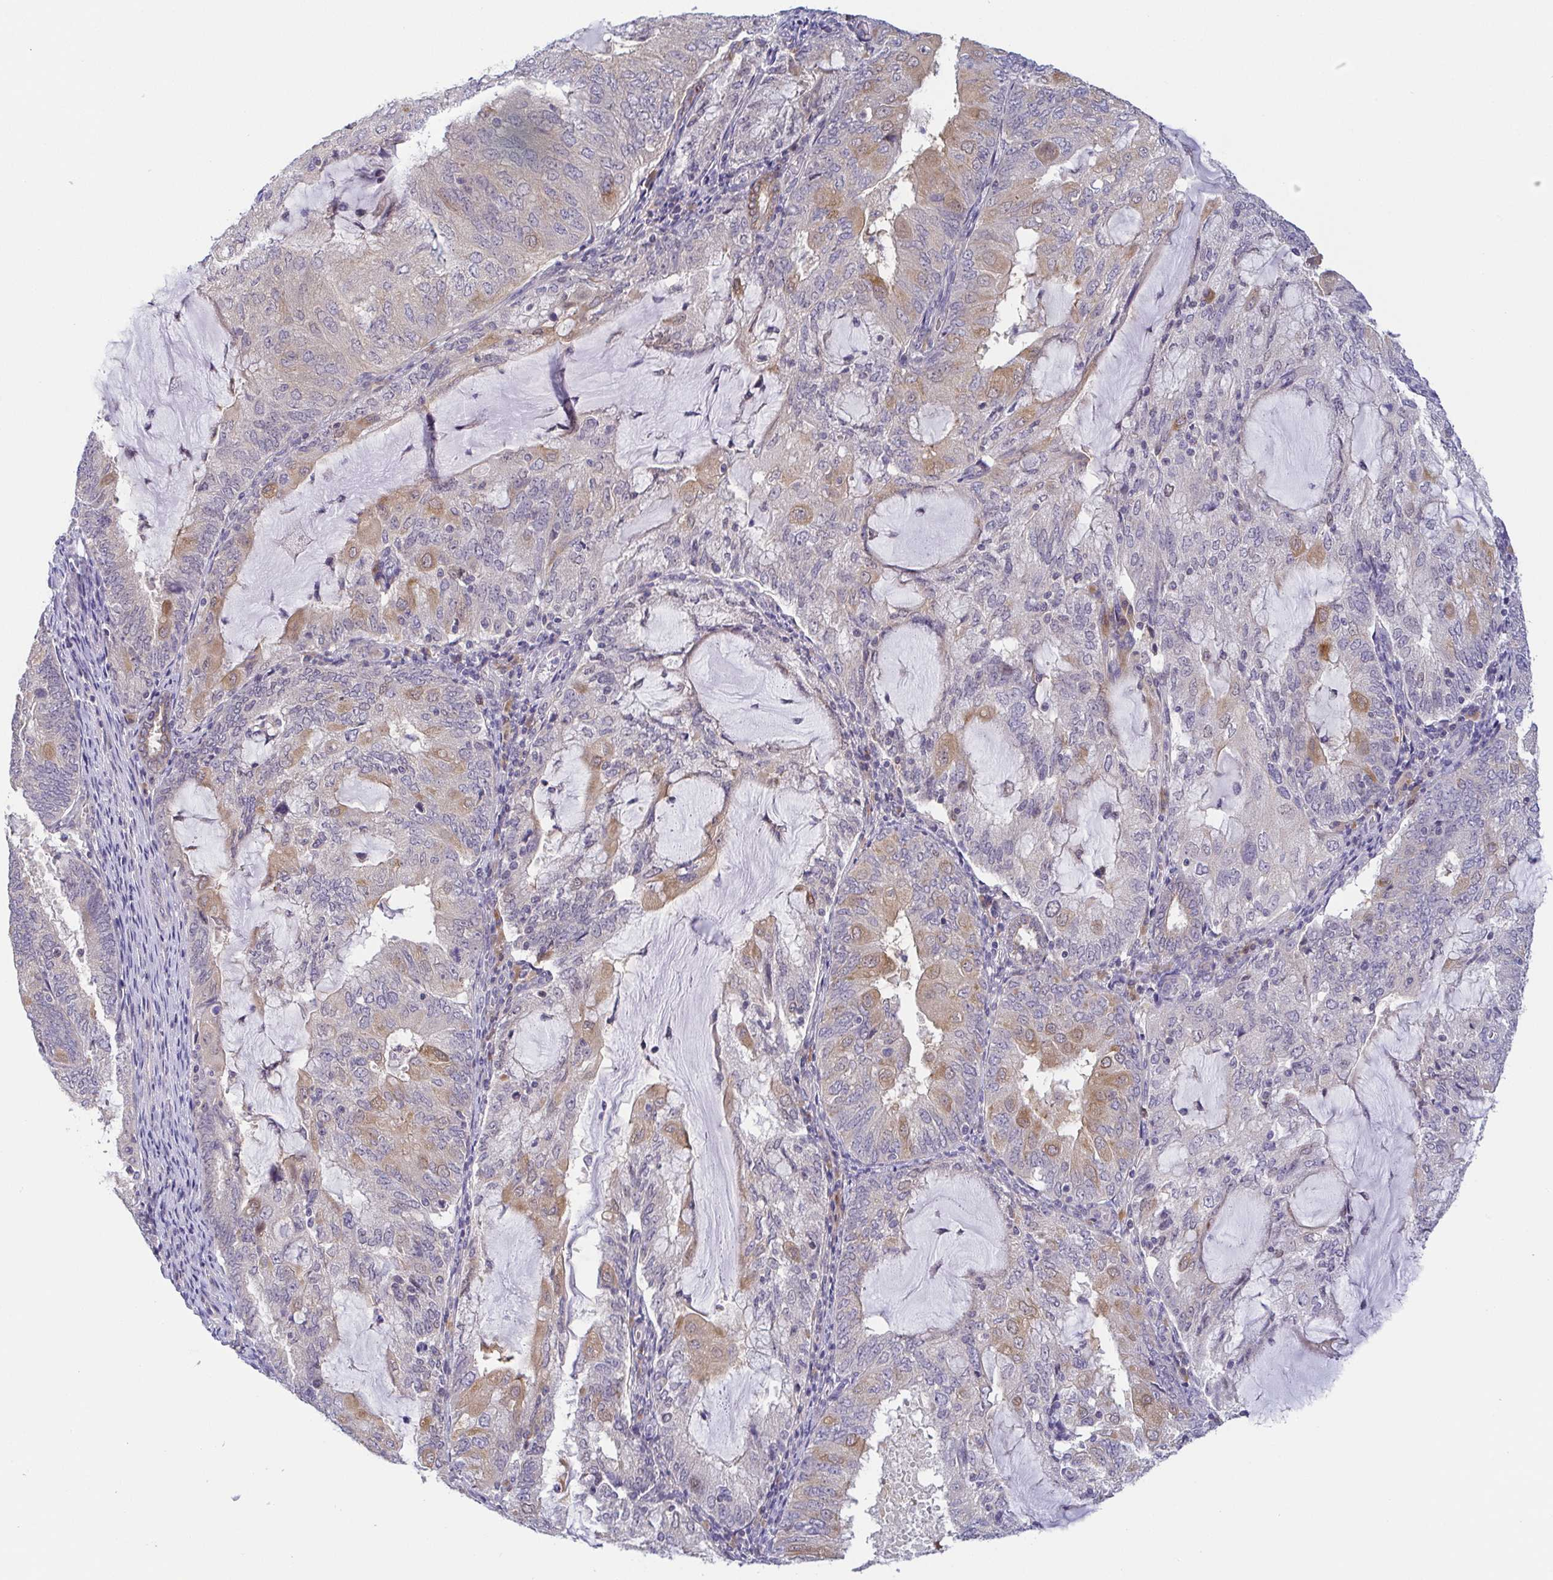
{"staining": {"intensity": "moderate", "quantity": "<25%", "location": "cytoplasmic/membranous"}, "tissue": "endometrial cancer", "cell_type": "Tumor cells", "image_type": "cancer", "snomed": [{"axis": "morphology", "description": "Adenocarcinoma, NOS"}, {"axis": "topography", "description": "Endometrium"}], "caption": "Immunohistochemical staining of human adenocarcinoma (endometrial) displays low levels of moderate cytoplasmic/membranous protein positivity in approximately <25% of tumor cells.", "gene": "BCL2L1", "patient": {"sex": "female", "age": 81}}